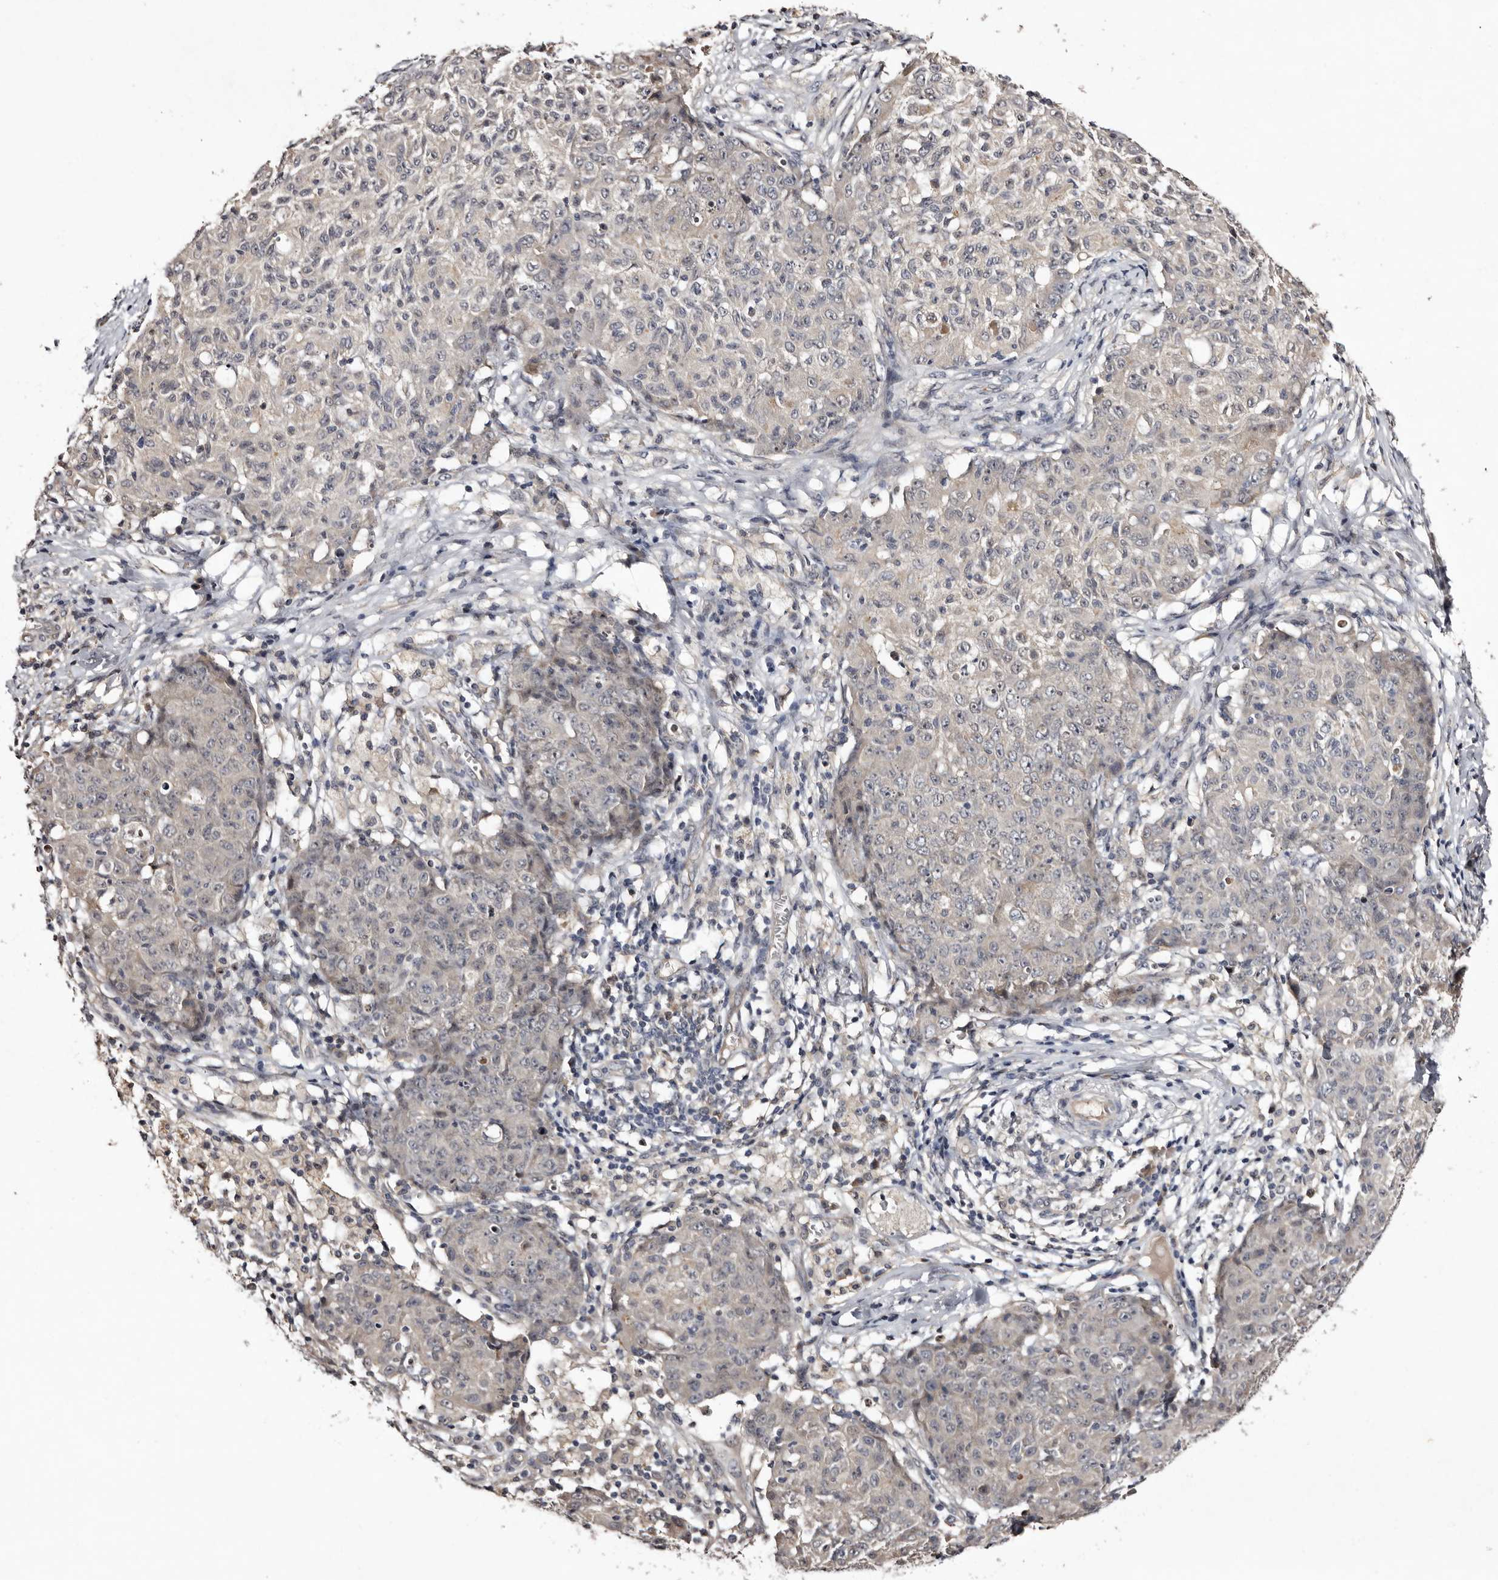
{"staining": {"intensity": "negative", "quantity": "none", "location": "none"}, "tissue": "ovarian cancer", "cell_type": "Tumor cells", "image_type": "cancer", "snomed": [{"axis": "morphology", "description": "Carcinoma, endometroid"}, {"axis": "topography", "description": "Ovary"}], "caption": "High power microscopy histopathology image of an immunohistochemistry (IHC) image of ovarian endometroid carcinoma, revealing no significant expression in tumor cells. The staining is performed using DAB (3,3'-diaminobenzidine) brown chromogen with nuclei counter-stained in using hematoxylin.", "gene": "LANCL2", "patient": {"sex": "female", "age": 42}}